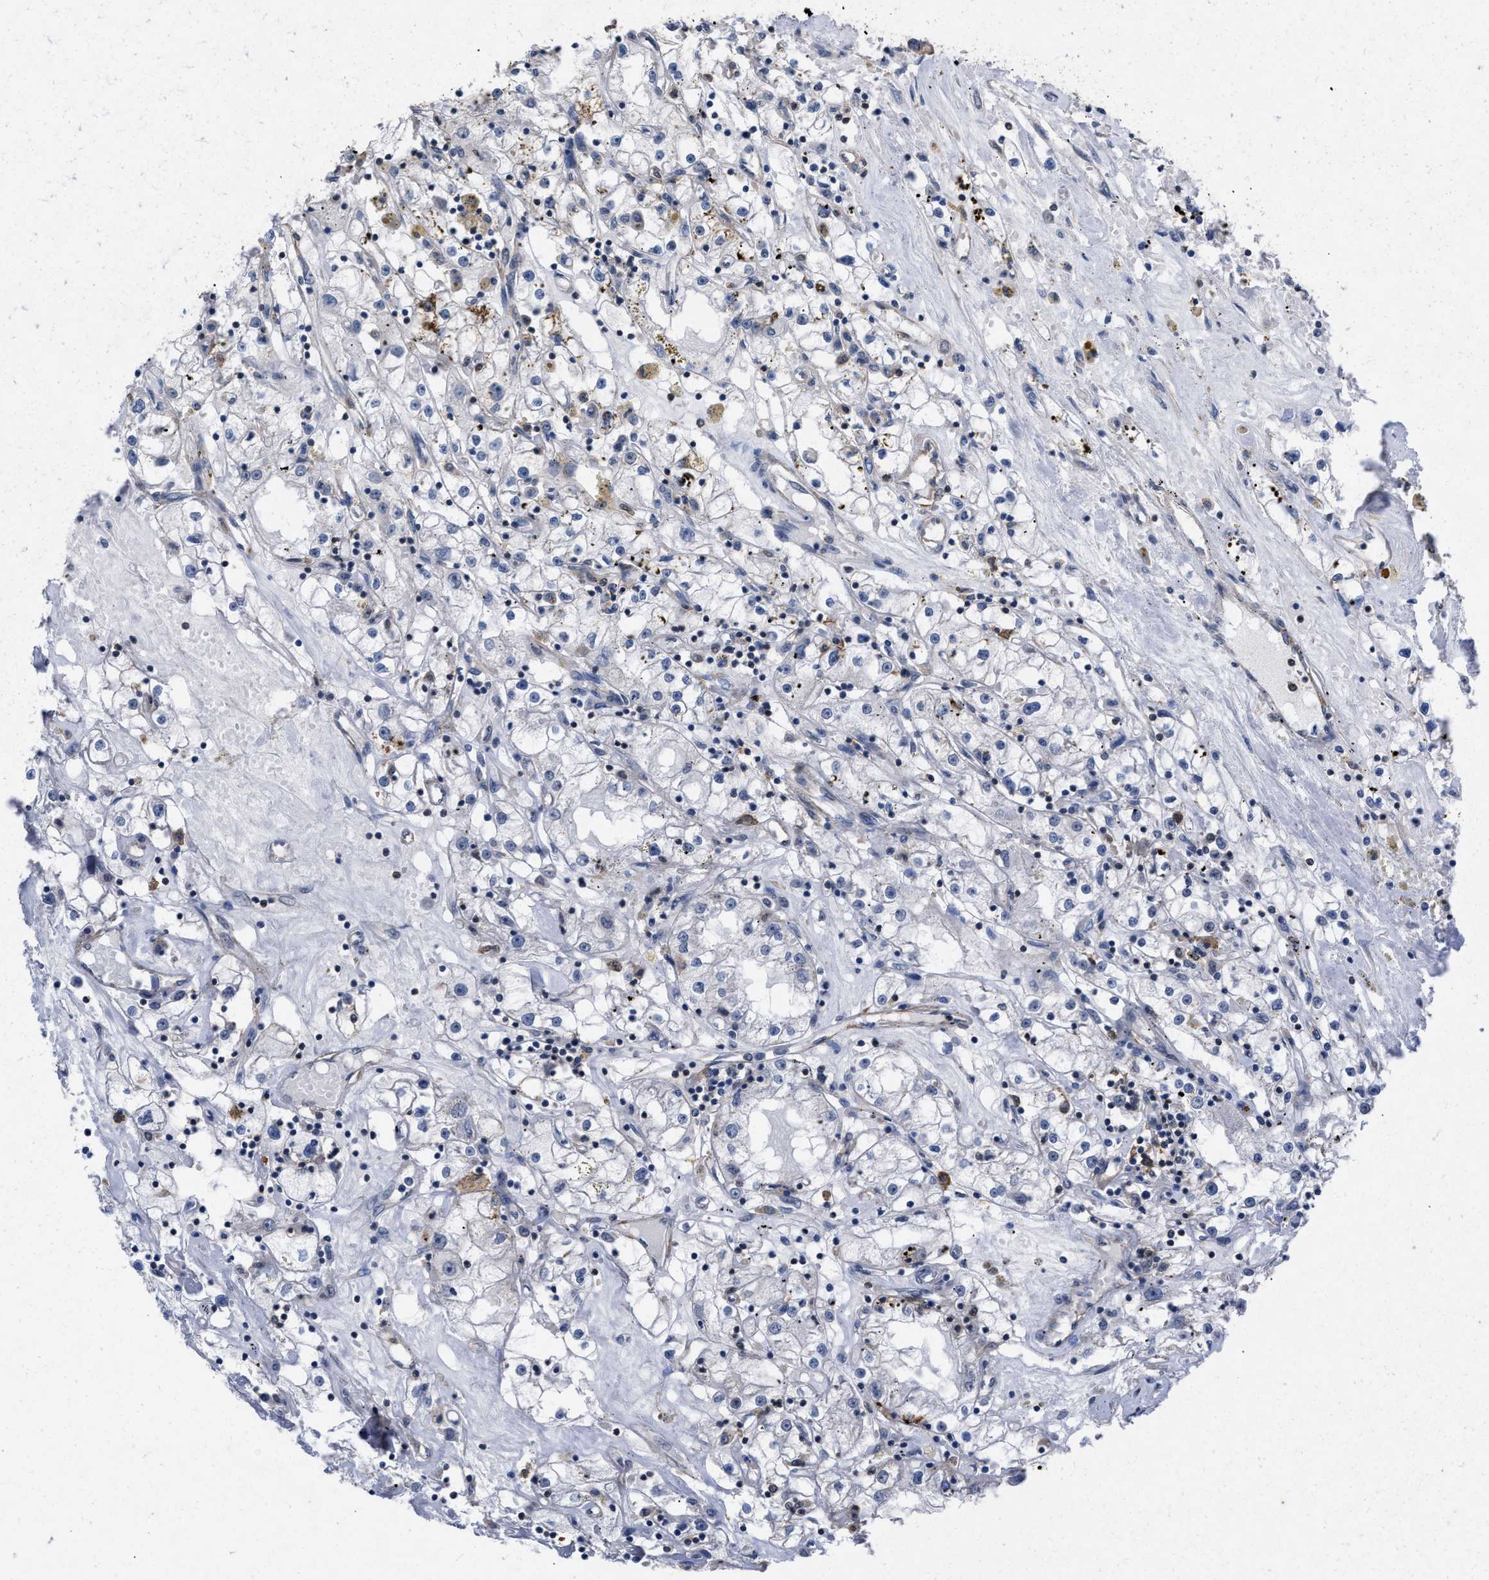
{"staining": {"intensity": "moderate", "quantity": "<25%", "location": "cytoplasmic/membranous"}, "tissue": "renal cancer", "cell_type": "Tumor cells", "image_type": "cancer", "snomed": [{"axis": "morphology", "description": "Adenocarcinoma, NOS"}, {"axis": "topography", "description": "Kidney"}], "caption": "A histopathology image showing moderate cytoplasmic/membranous expression in approximately <25% of tumor cells in renal cancer (adenocarcinoma), as visualized by brown immunohistochemical staining.", "gene": "TMEM131", "patient": {"sex": "male", "age": 56}}